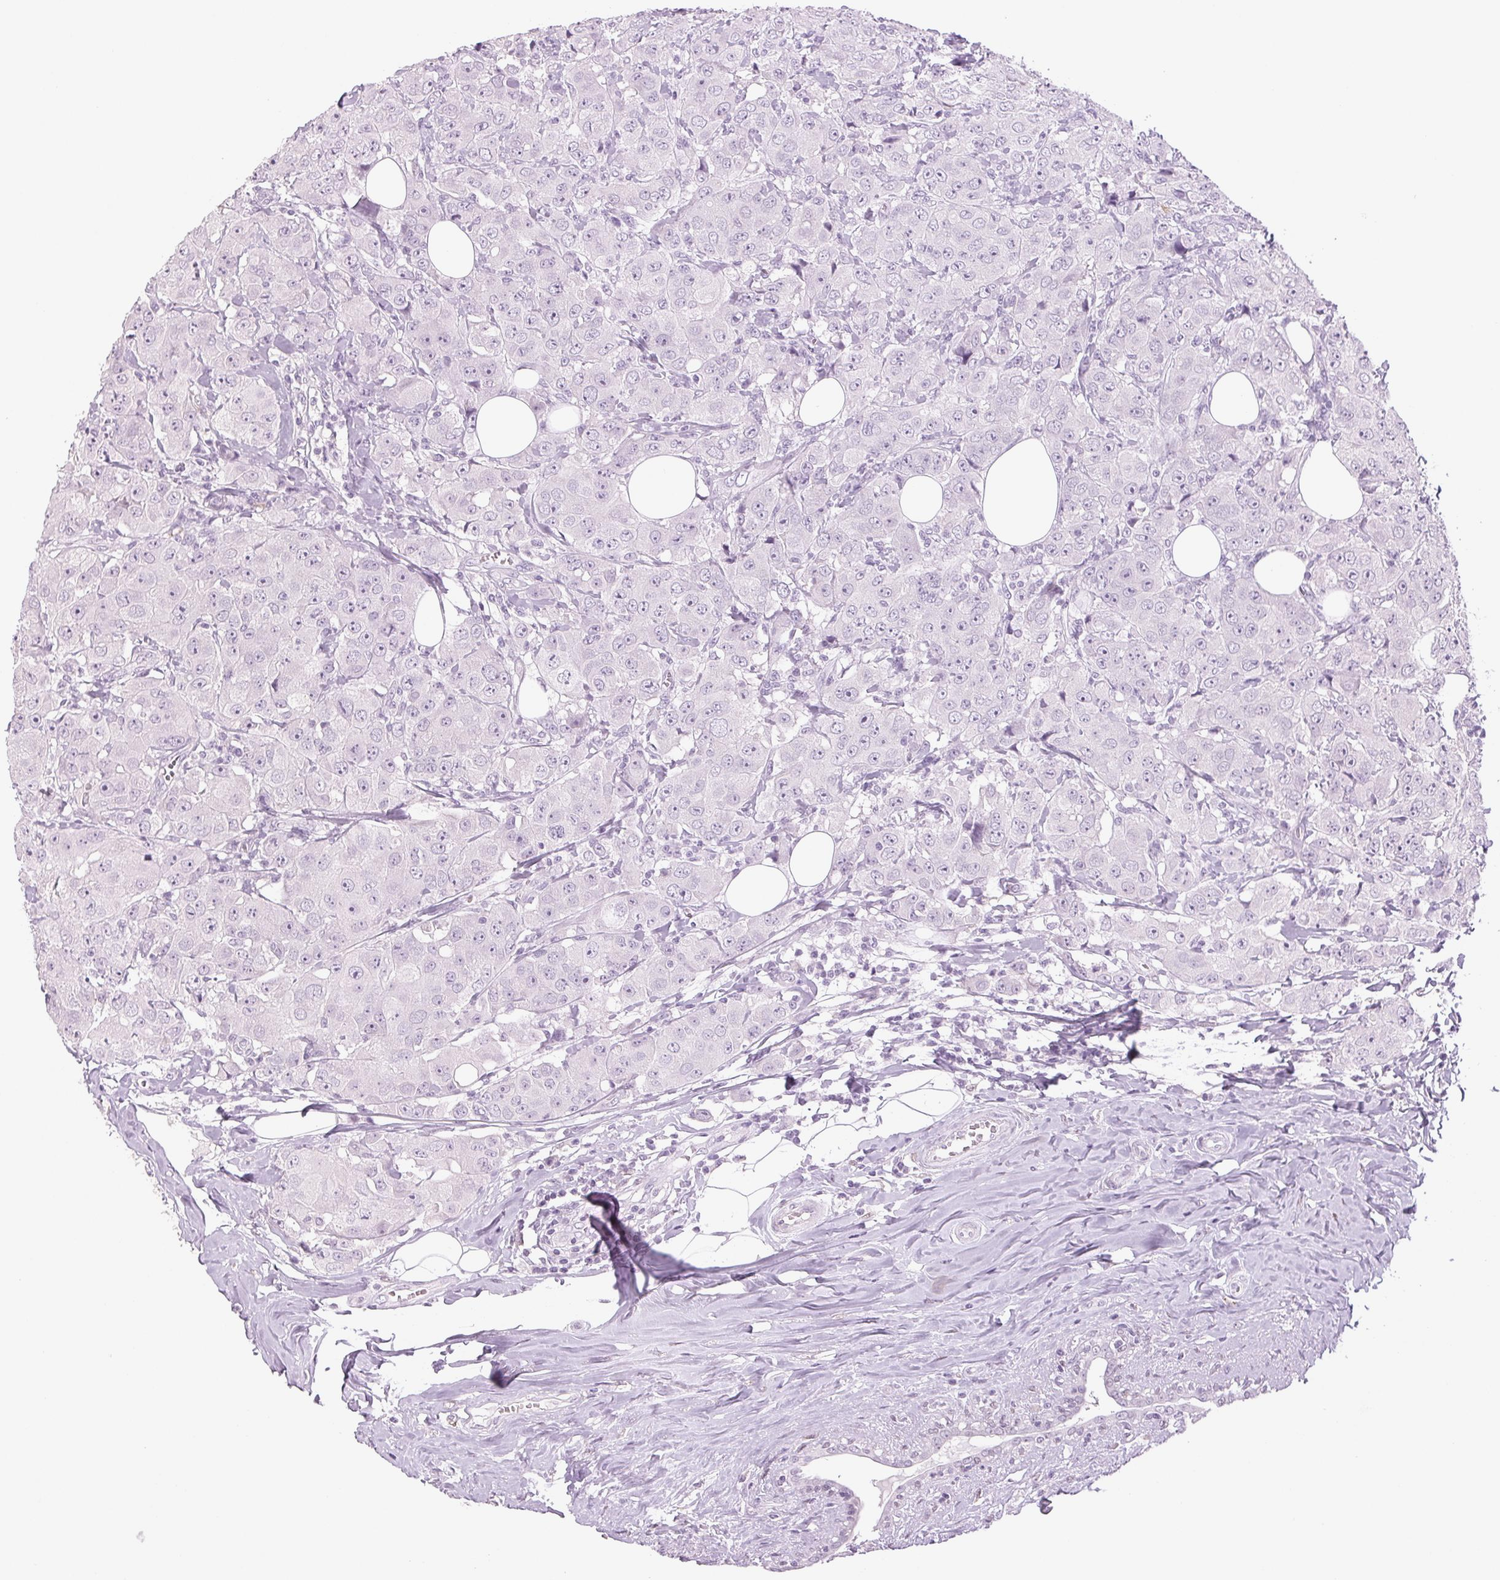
{"staining": {"intensity": "negative", "quantity": "none", "location": "none"}, "tissue": "breast cancer", "cell_type": "Tumor cells", "image_type": "cancer", "snomed": [{"axis": "morphology", "description": "Normal tissue, NOS"}, {"axis": "morphology", "description": "Duct carcinoma"}, {"axis": "topography", "description": "Breast"}], "caption": "IHC of invasive ductal carcinoma (breast) demonstrates no expression in tumor cells.", "gene": "DNAJC6", "patient": {"sex": "female", "age": 43}}